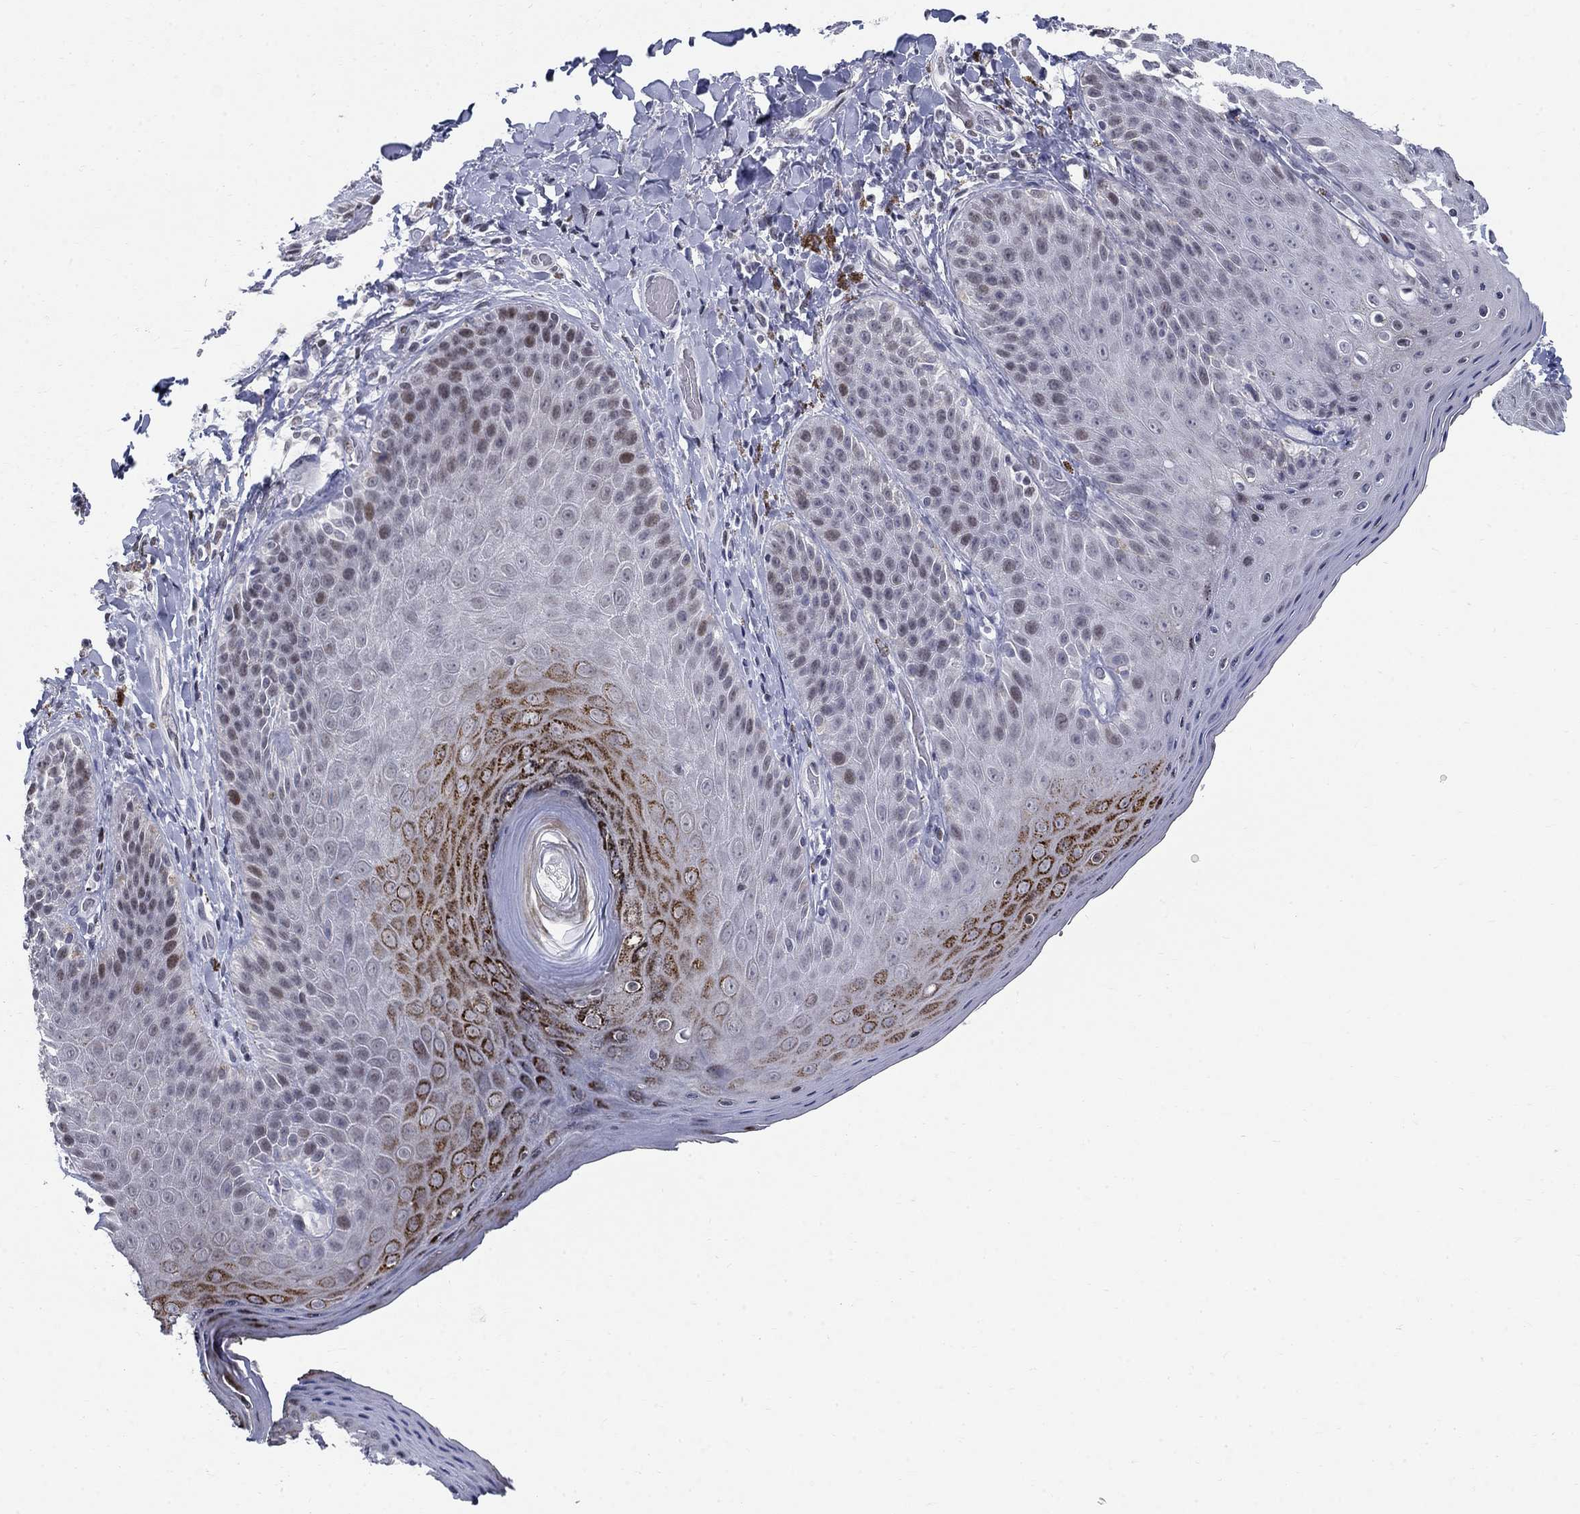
{"staining": {"intensity": "strong", "quantity": "<25%", "location": "cytoplasmic/membranous"}, "tissue": "skin", "cell_type": "Epidermal cells", "image_type": "normal", "snomed": [{"axis": "morphology", "description": "Normal tissue, NOS"}, {"axis": "topography", "description": "Anal"}], "caption": "Strong cytoplasmic/membranous protein positivity is present in approximately <25% of epidermal cells in skin. (DAB (3,3'-diaminobenzidine) = brown stain, brightfield microscopy at high magnification).", "gene": "BHLHE22", "patient": {"sex": "male", "age": 53}}